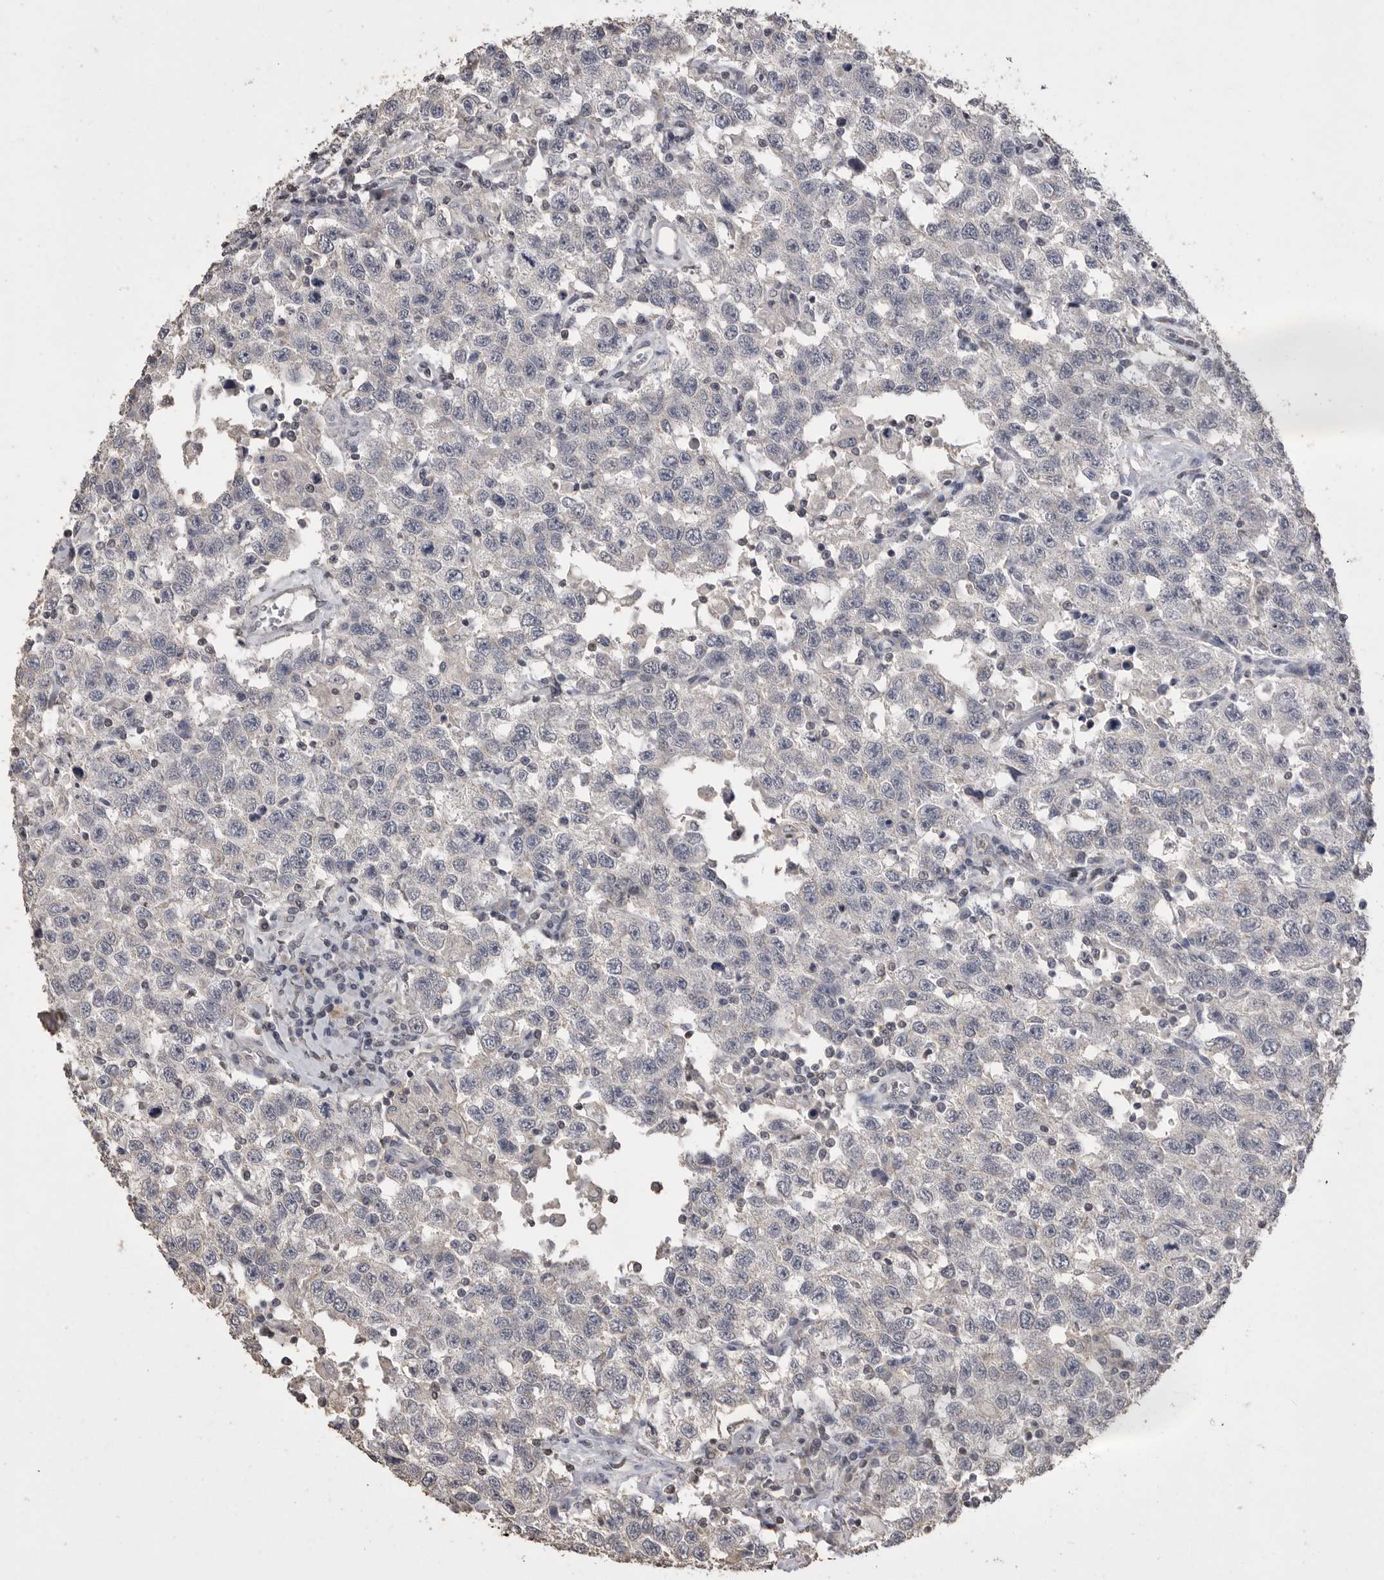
{"staining": {"intensity": "negative", "quantity": "none", "location": "none"}, "tissue": "testis cancer", "cell_type": "Tumor cells", "image_type": "cancer", "snomed": [{"axis": "morphology", "description": "Seminoma, NOS"}, {"axis": "topography", "description": "Testis"}], "caption": "Immunohistochemistry (IHC) micrograph of human testis cancer stained for a protein (brown), which exhibits no expression in tumor cells.", "gene": "MMP7", "patient": {"sex": "male", "age": 41}}